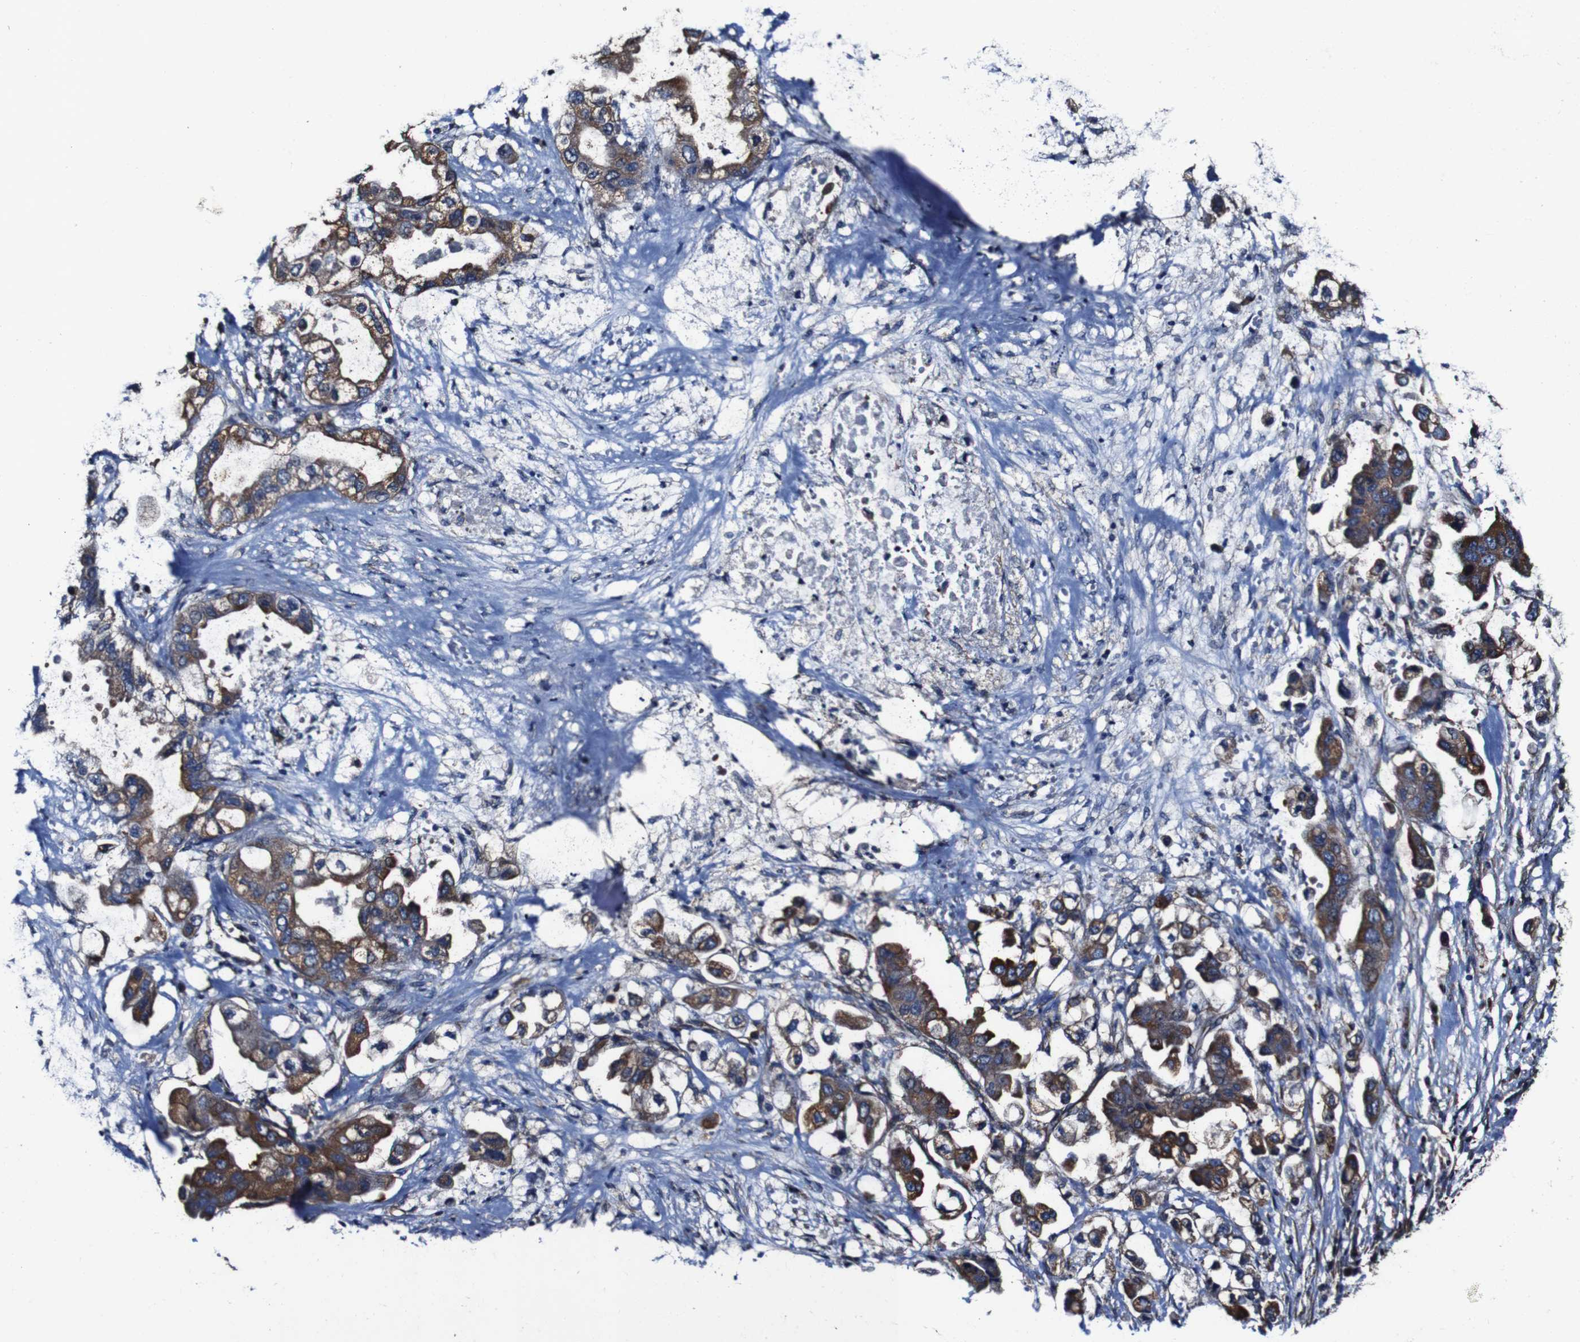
{"staining": {"intensity": "strong", "quantity": "25%-75%", "location": "cytoplasmic/membranous"}, "tissue": "stomach cancer", "cell_type": "Tumor cells", "image_type": "cancer", "snomed": [{"axis": "morphology", "description": "Adenocarcinoma, NOS"}, {"axis": "topography", "description": "Stomach"}], "caption": "Stomach cancer tissue displays strong cytoplasmic/membranous staining in about 25%-75% of tumor cells", "gene": "CSF1R", "patient": {"sex": "male", "age": 62}}